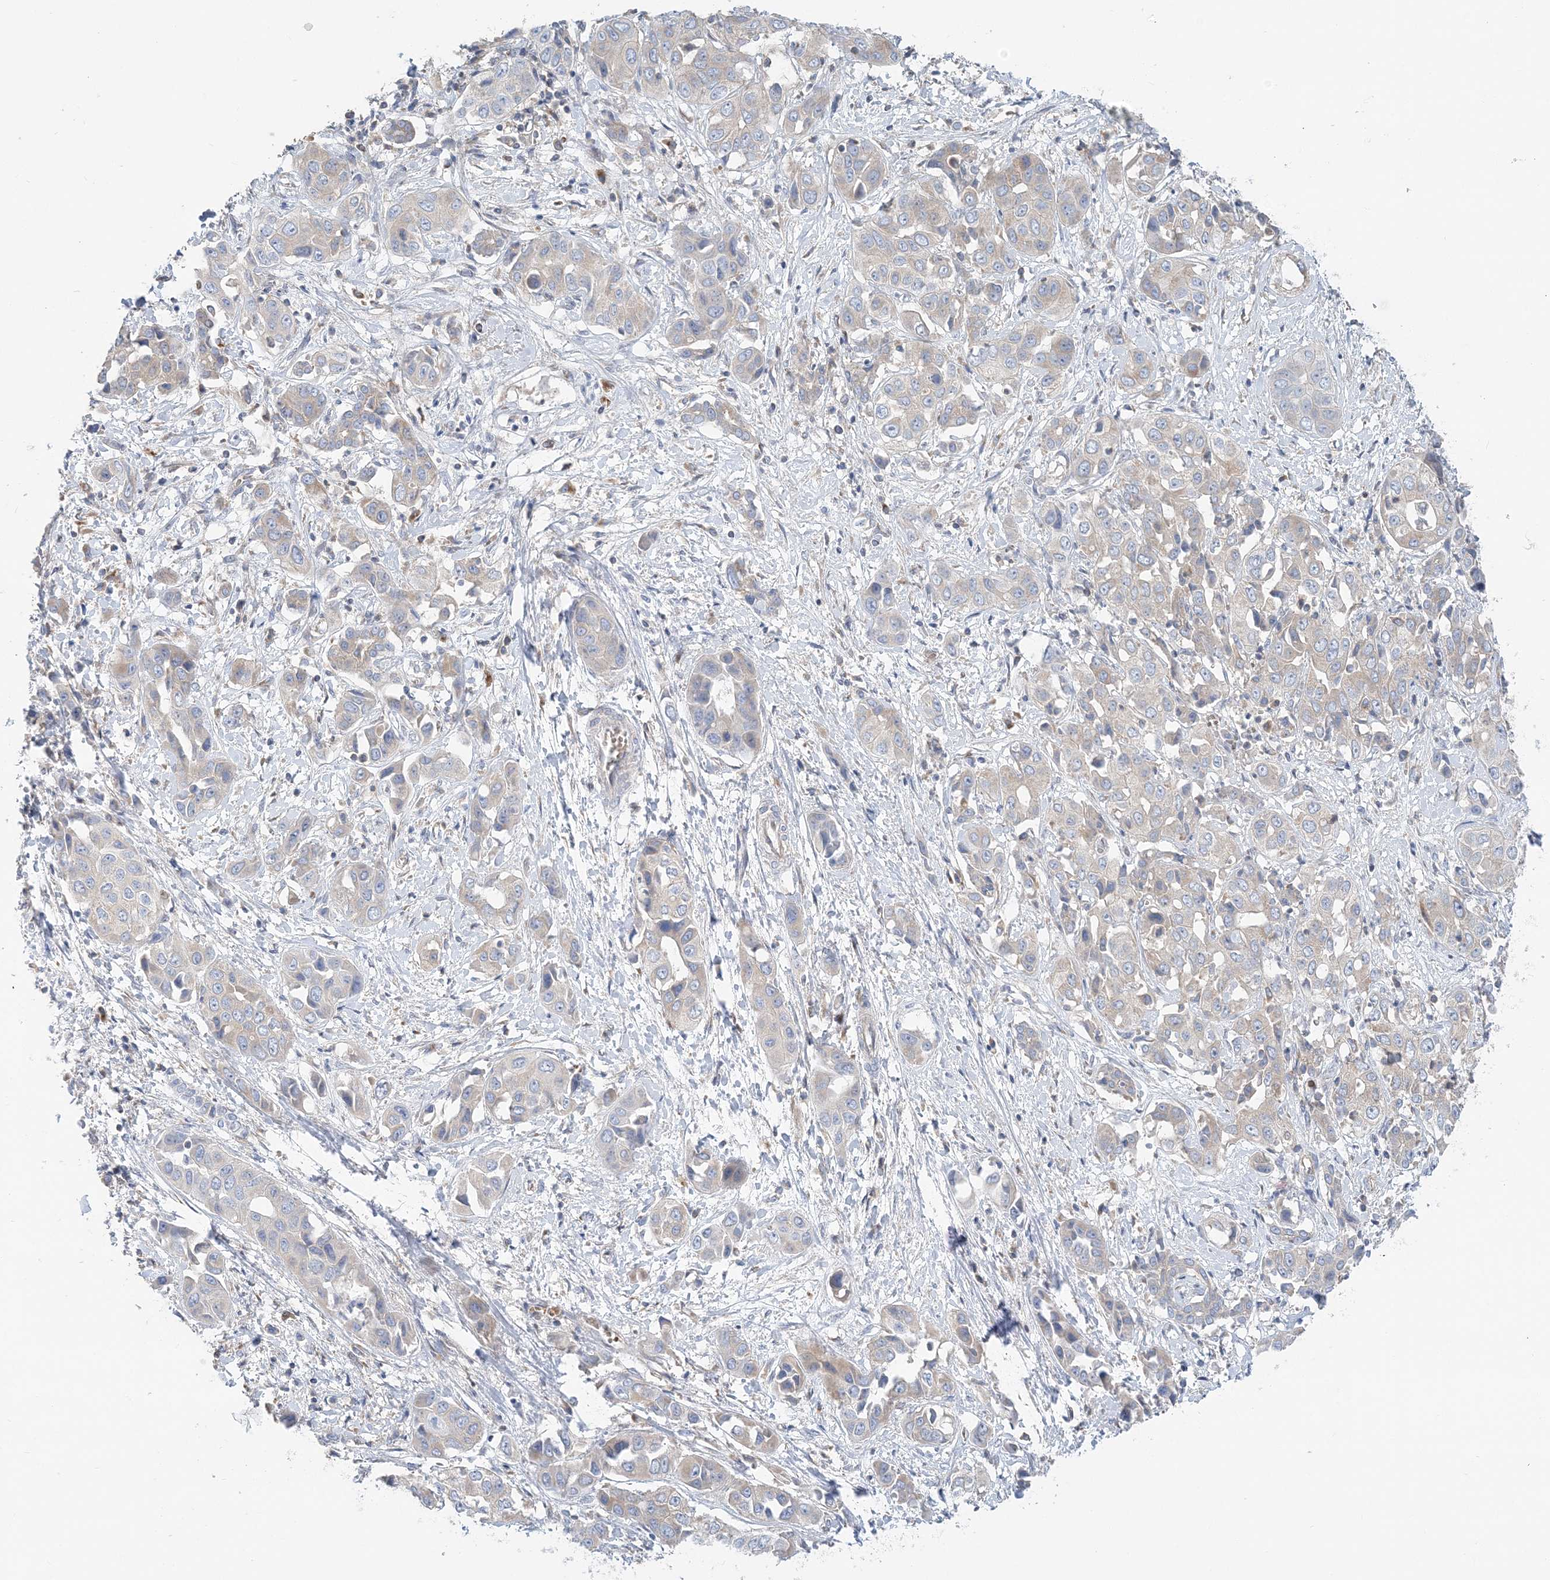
{"staining": {"intensity": "negative", "quantity": "none", "location": "none"}, "tissue": "liver cancer", "cell_type": "Tumor cells", "image_type": "cancer", "snomed": [{"axis": "morphology", "description": "Cholangiocarcinoma"}, {"axis": "topography", "description": "Liver"}], "caption": "DAB (3,3'-diaminobenzidine) immunohistochemical staining of human liver cholangiocarcinoma shows no significant staining in tumor cells.", "gene": "FAM114A2", "patient": {"sex": "female", "age": 52}}